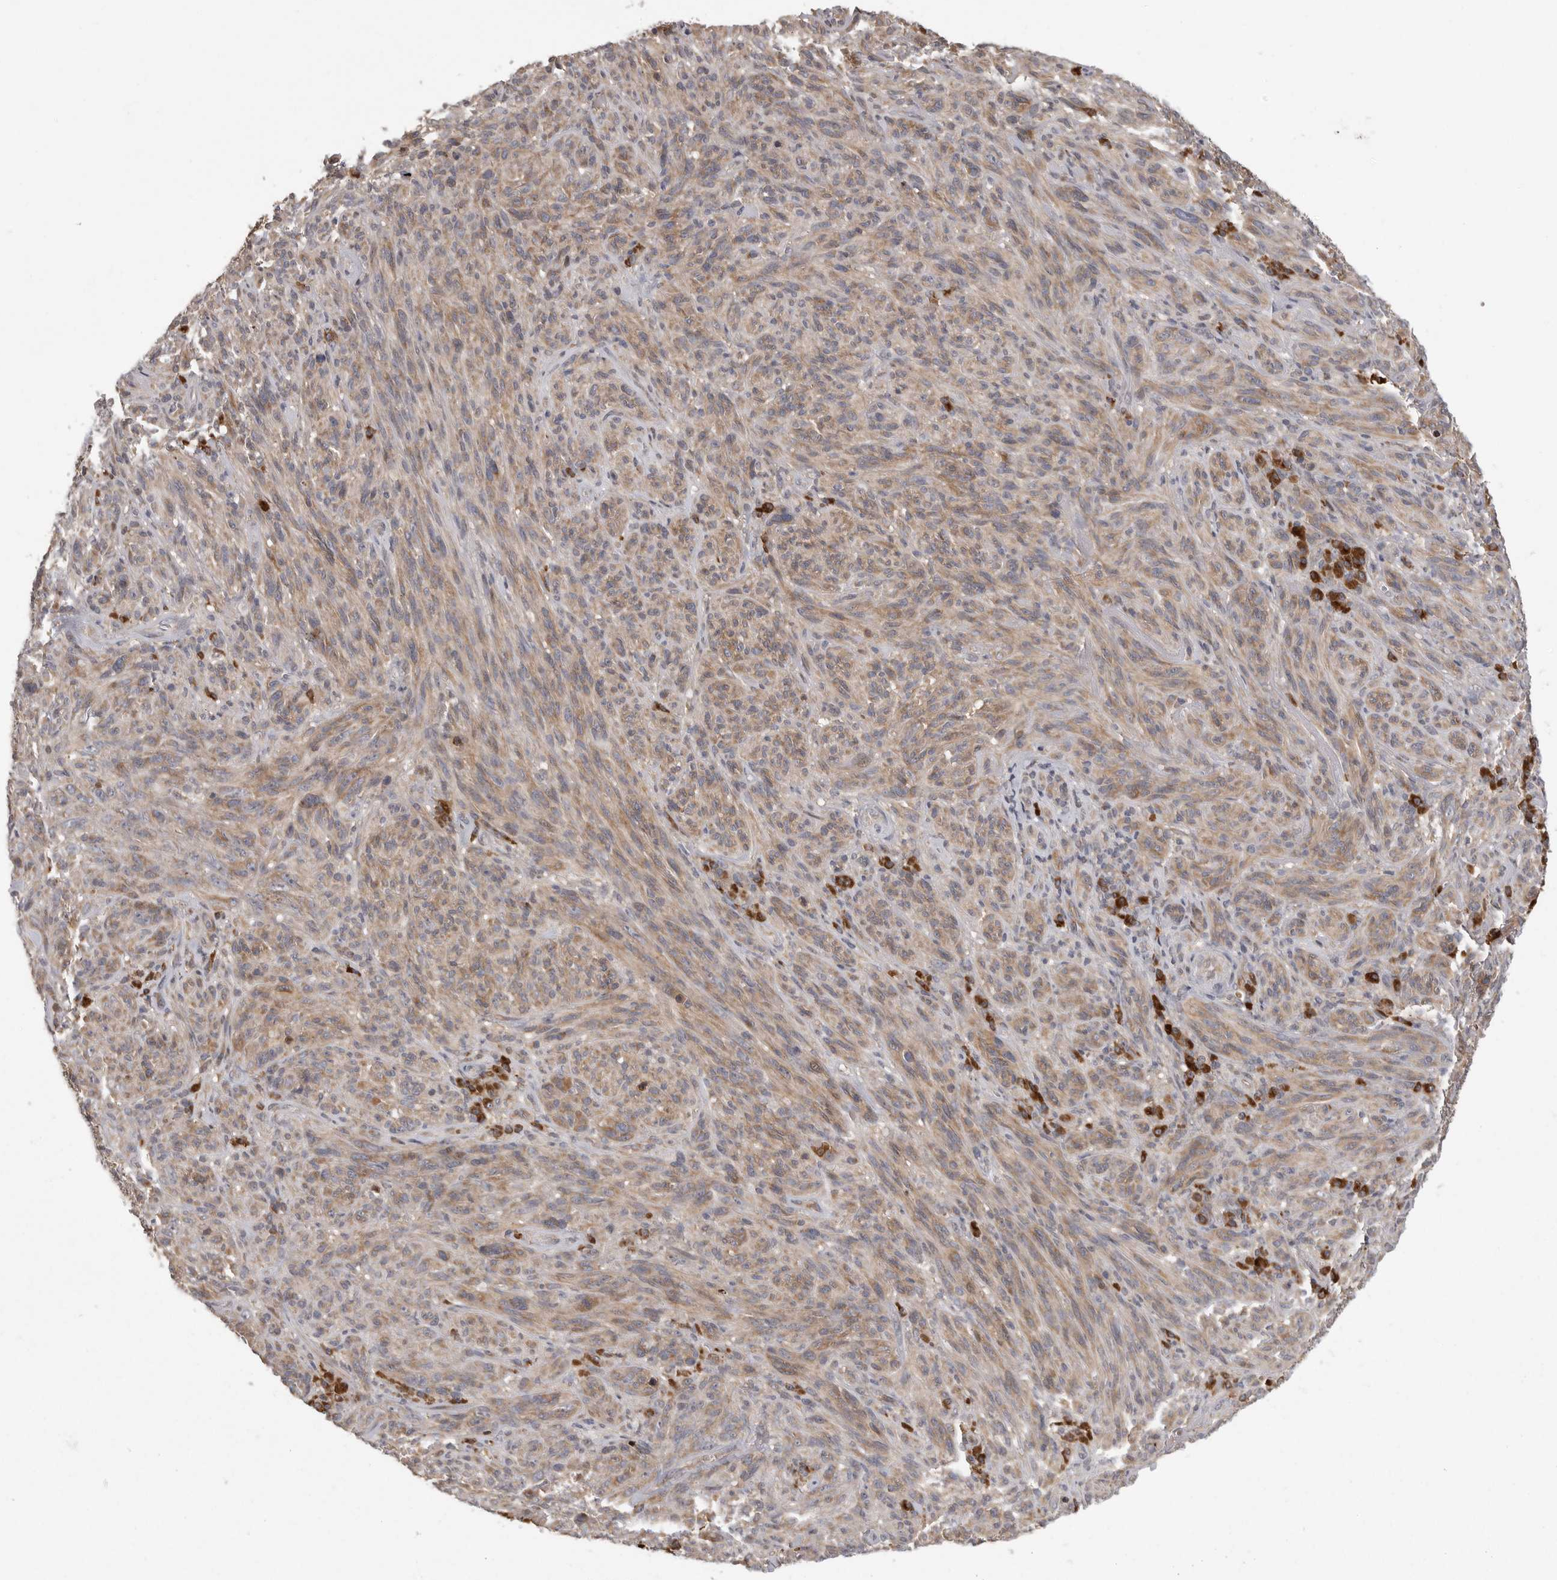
{"staining": {"intensity": "moderate", "quantity": ">75%", "location": "cytoplasmic/membranous"}, "tissue": "melanoma", "cell_type": "Tumor cells", "image_type": "cancer", "snomed": [{"axis": "morphology", "description": "Malignant melanoma, NOS"}, {"axis": "topography", "description": "Skin of head"}], "caption": "Malignant melanoma tissue reveals moderate cytoplasmic/membranous expression in about >75% of tumor cells", "gene": "OXR1", "patient": {"sex": "male", "age": 96}}